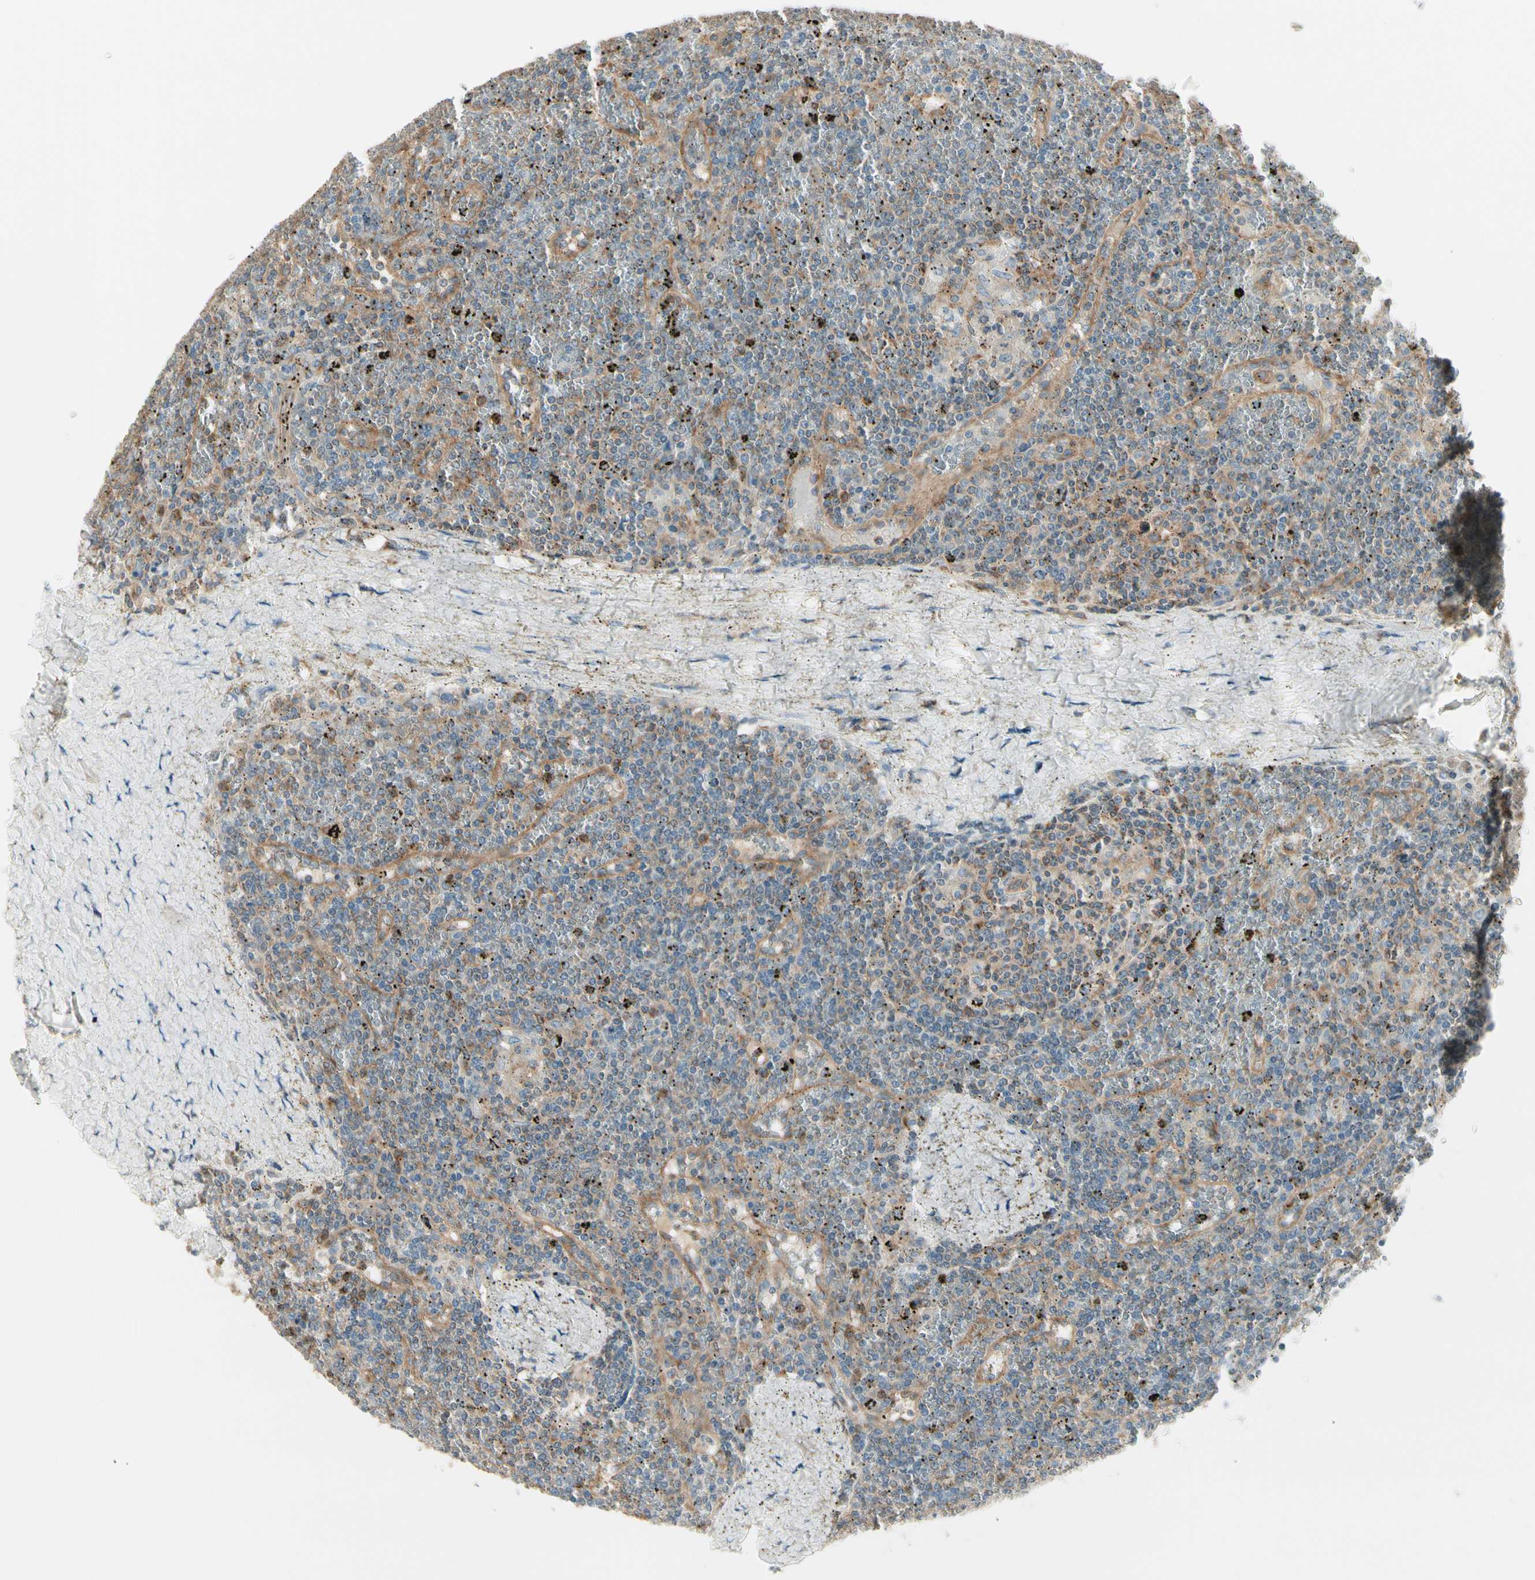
{"staining": {"intensity": "weak", "quantity": "<25%", "location": "cytoplasmic/membranous"}, "tissue": "lymphoma", "cell_type": "Tumor cells", "image_type": "cancer", "snomed": [{"axis": "morphology", "description": "Malignant lymphoma, non-Hodgkin's type, Low grade"}, {"axis": "topography", "description": "Spleen"}], "caption": "Low-grade malignant lymphoma, non-Hodgkin's type was stained to show a protein in brown. There is no significant staining in tumor cells.", "gene": "AGFG1", "patient": {"sex": "female", "age": 19}}